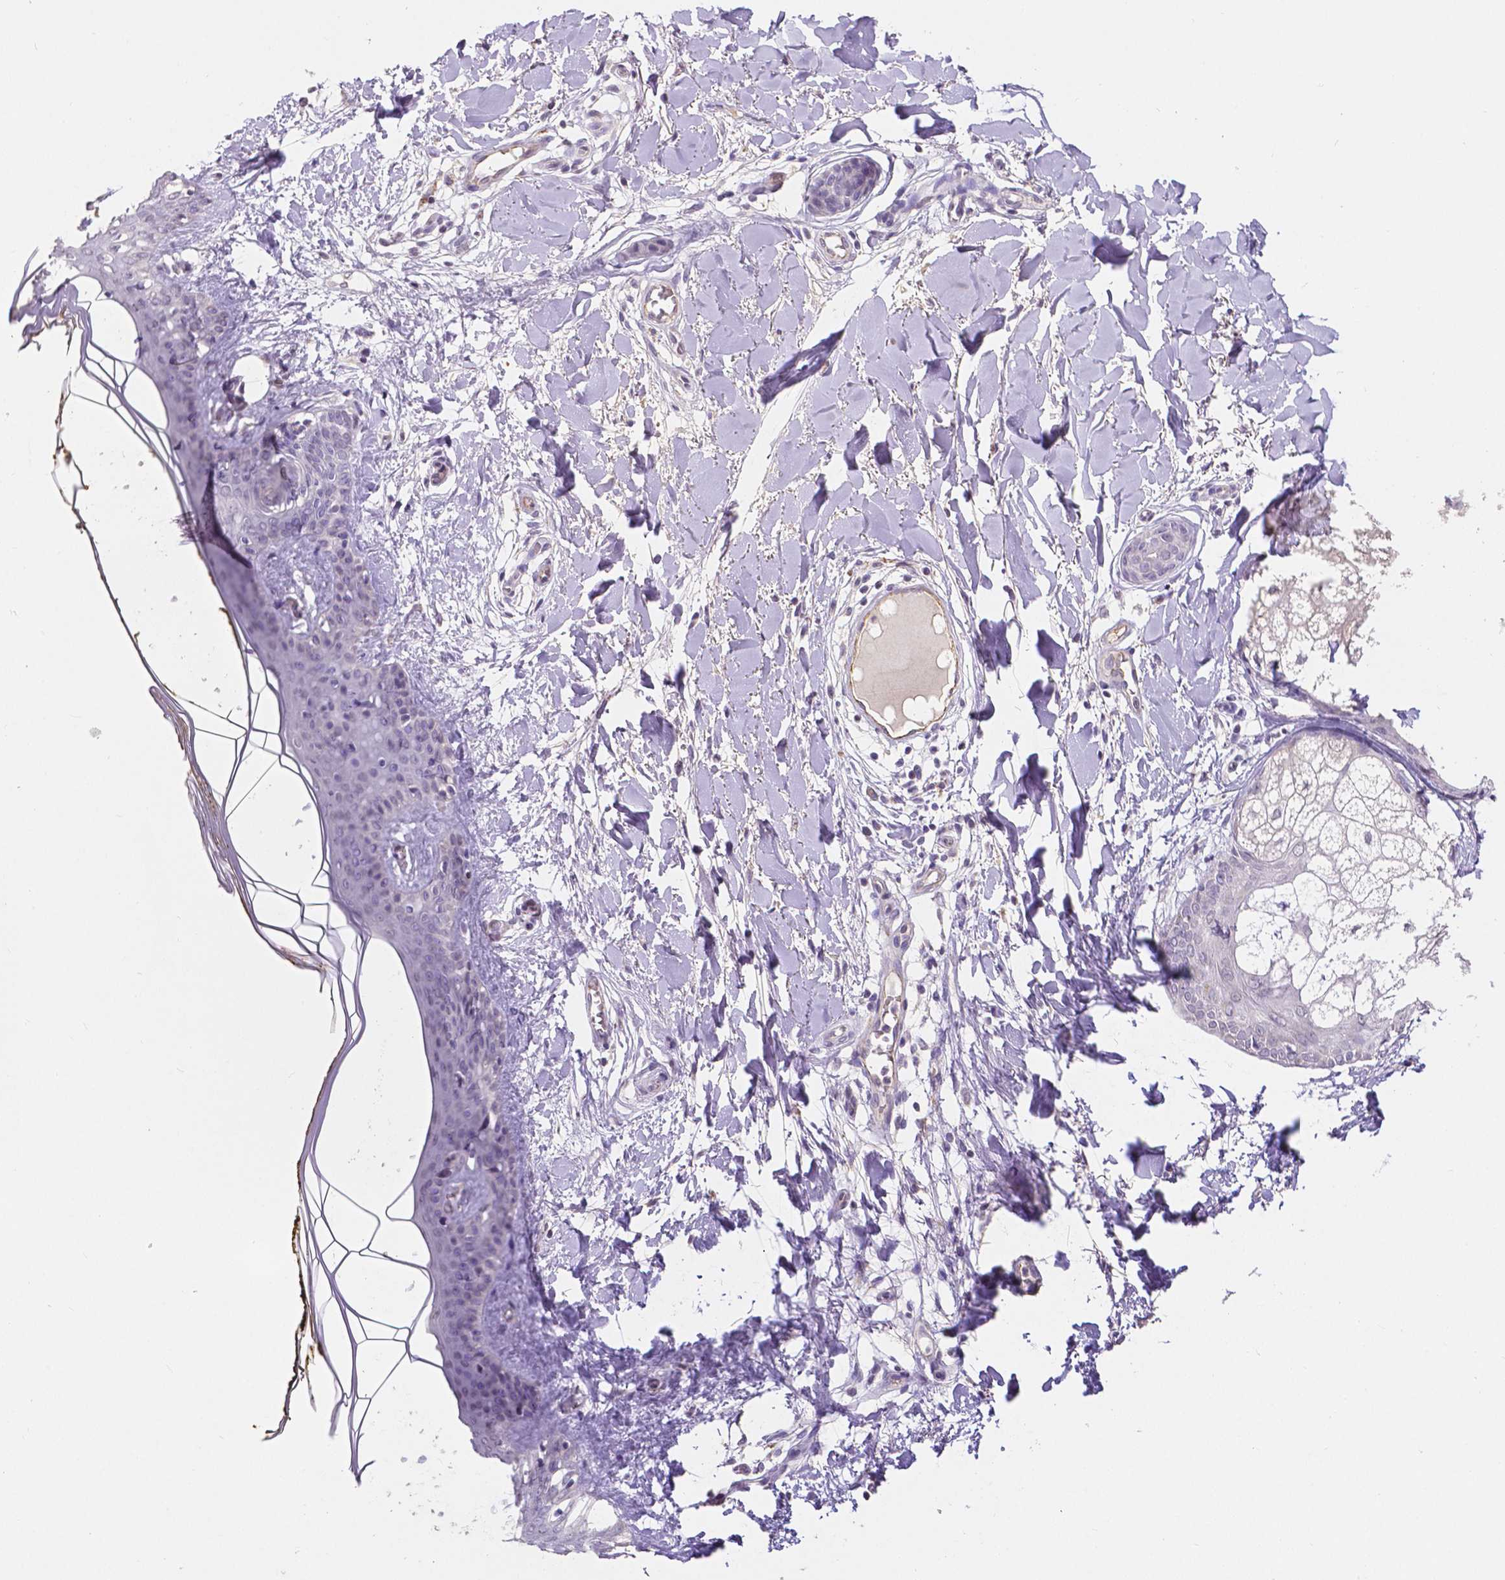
{"staining": {"intensity": "negative", "quantity": "none", "location": "none"}, "tissue": "skin", "cell_type": "Fibroblasts", "image_type": "normal", "snomed": [{"axis": "morphology", "description": "Normal tissue, NOS"}, {"axis": "topography", "description": "Skin"}], "caption": "The image shows no staining of fibroblasts in unremarkable skin.", "gene": "ELAVL2", "patient": {"sex": "female", "age": 34}}